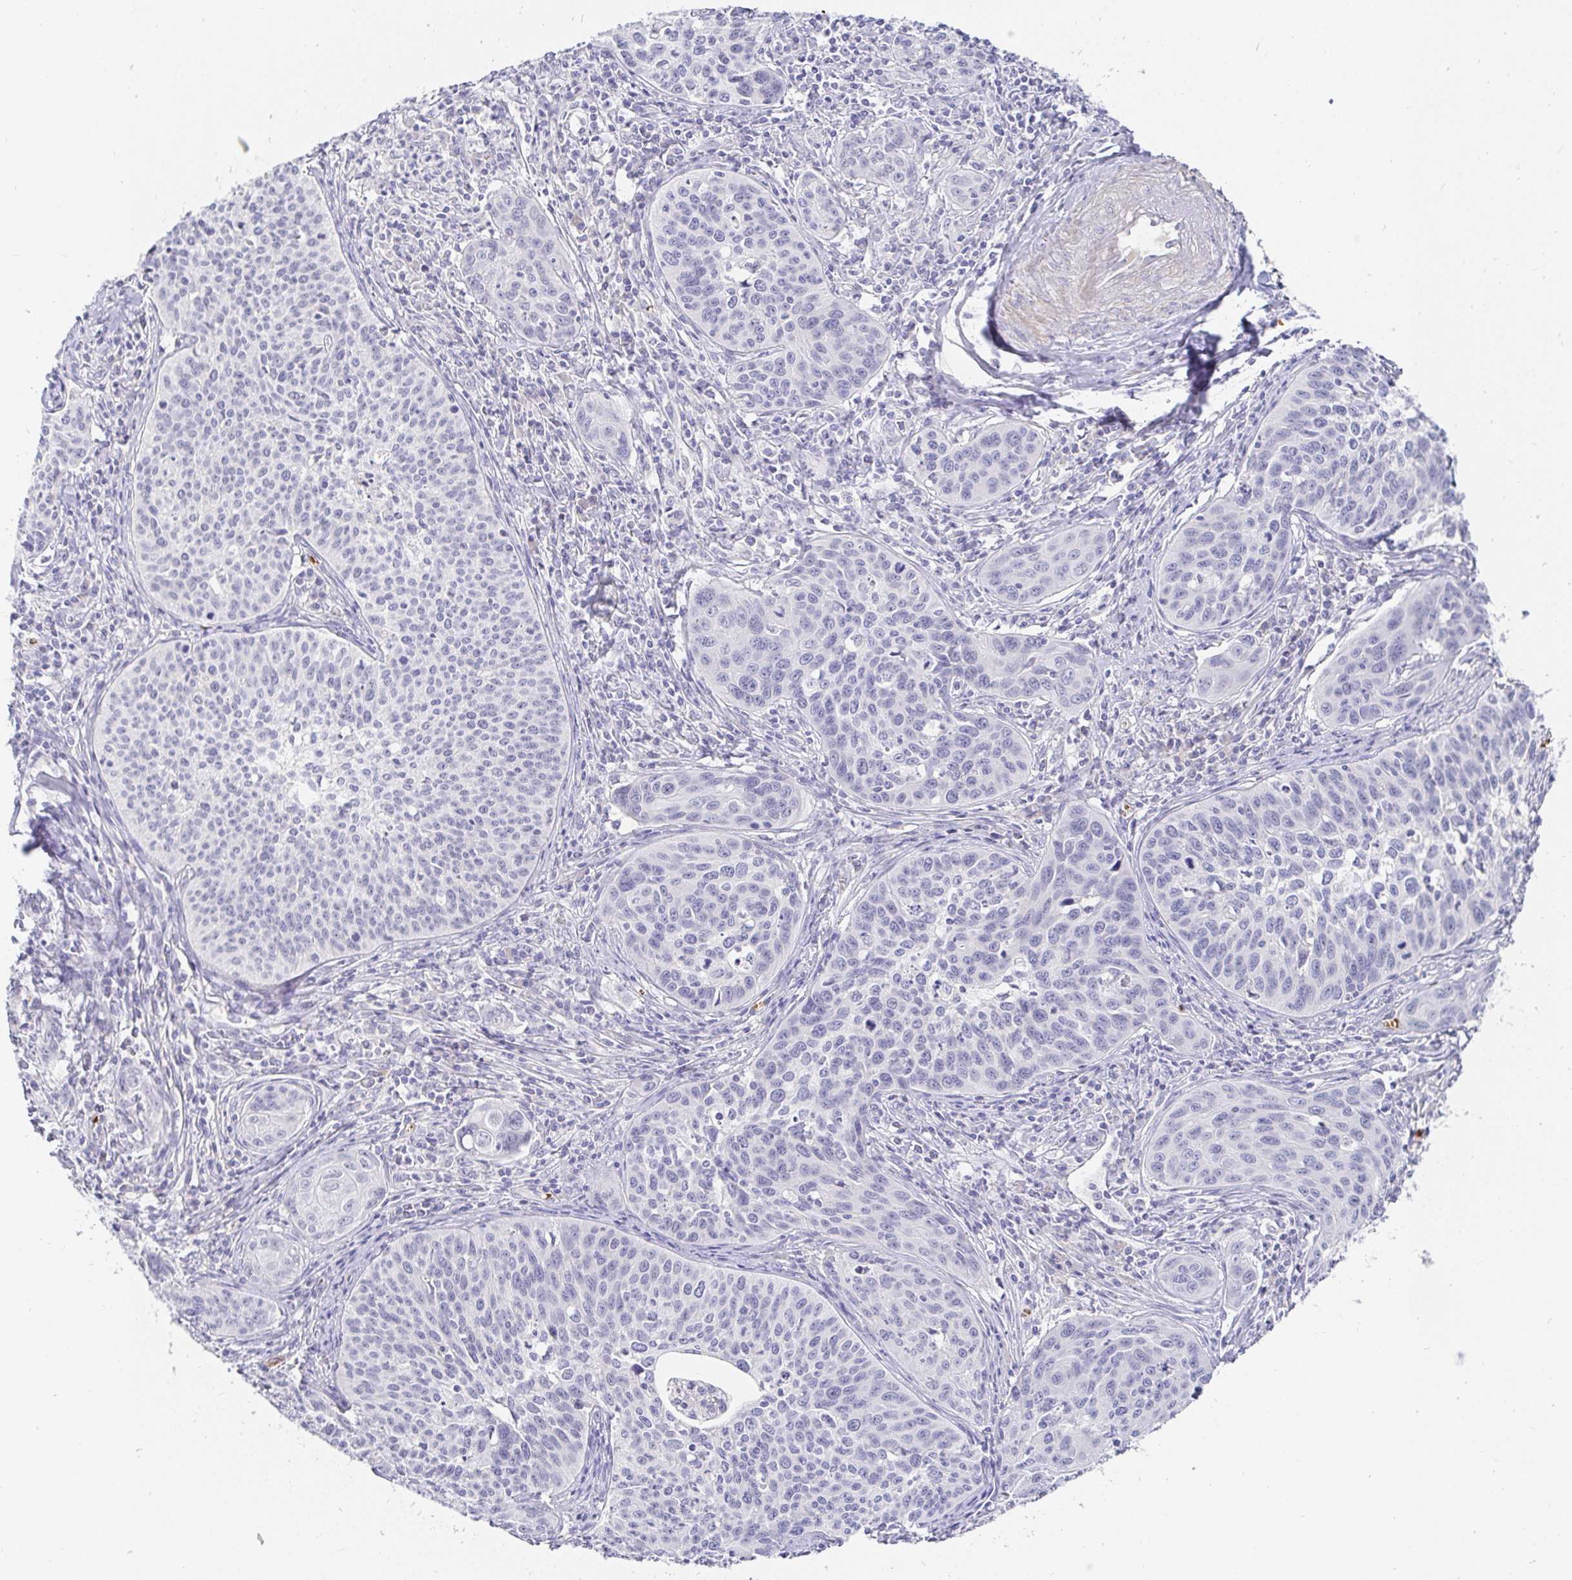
{"staining": {"intensity": "negative", "quantity": "none", "location": "none"}, "tissue": "cervical cancer", "cell_type": "Tumor cells", "image_type": "cancer", "snomed": [{"axis": "morphology", "description": "Squamous cell carcinoma, NOS"}, {"axis": "topography", "description": "Cervix"}], "caption": "Cervical cancer (squamous cell carcinoma) was stained to show a protein in brown. There is no significant expression in tumor cells. The staining was performed using DAB to visualize the protein expression in brown, while the nuclei were stained in blue with hematoxylin (Magnification: 20x).", "gene": "FGF21", "patient": {"sex": "female", "age": 31}}